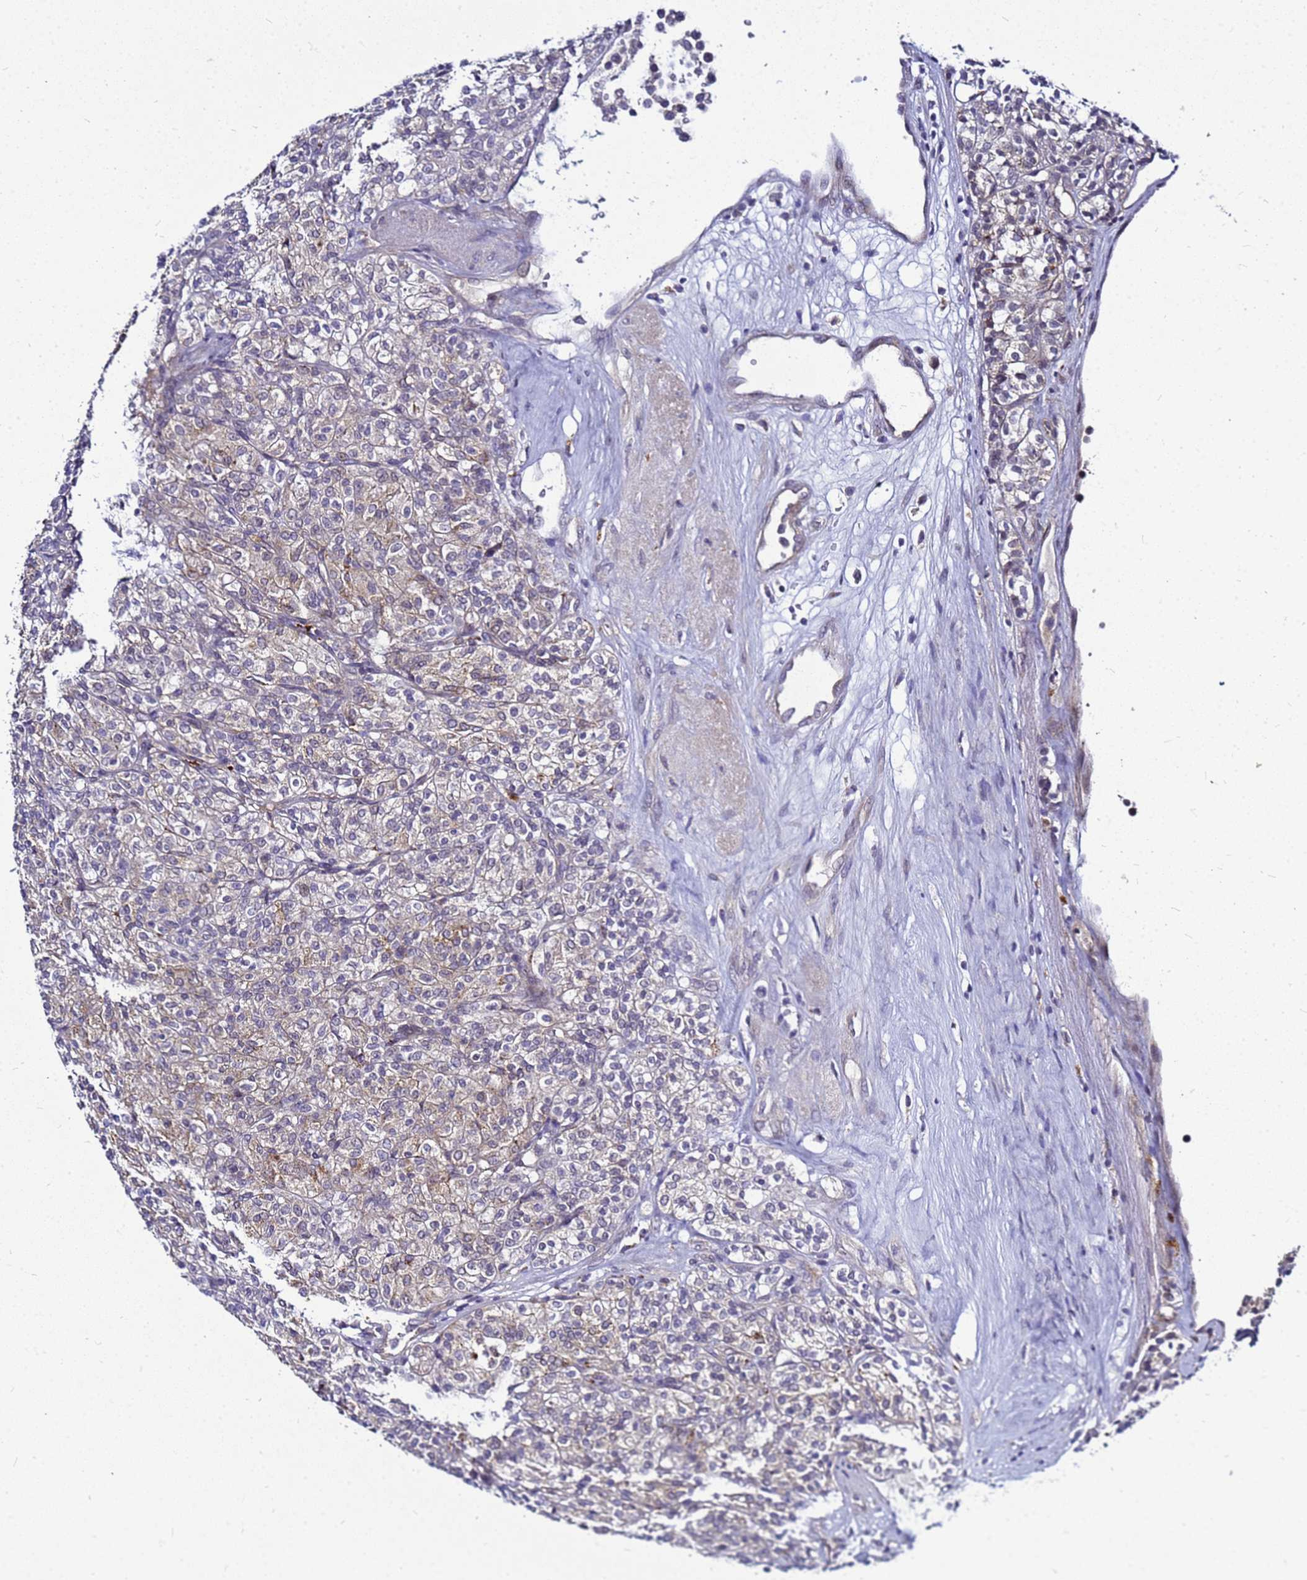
{"staining": {"intensity": "weak", "quantity": "25%-75%", "location": "cytoplasmic/membranous"}, "tissue": "renal cancer", "cell_type": "Tumor cells", "image_type": "cancer", "snomed": [{"axis": "morphology", "description": "Adenocarcinoma, NOS"}, {"axis": "topography", "description": "Kidney"}], "caption": "DAB immunohistochemical staining of human renal adenocarcinoma exhibits weak cytoplasmic/membranous protein expression in approximately 25%-75% of tumor cells.", "gene": "SAT1", "patient": {"sex": "male", "age": 77}}